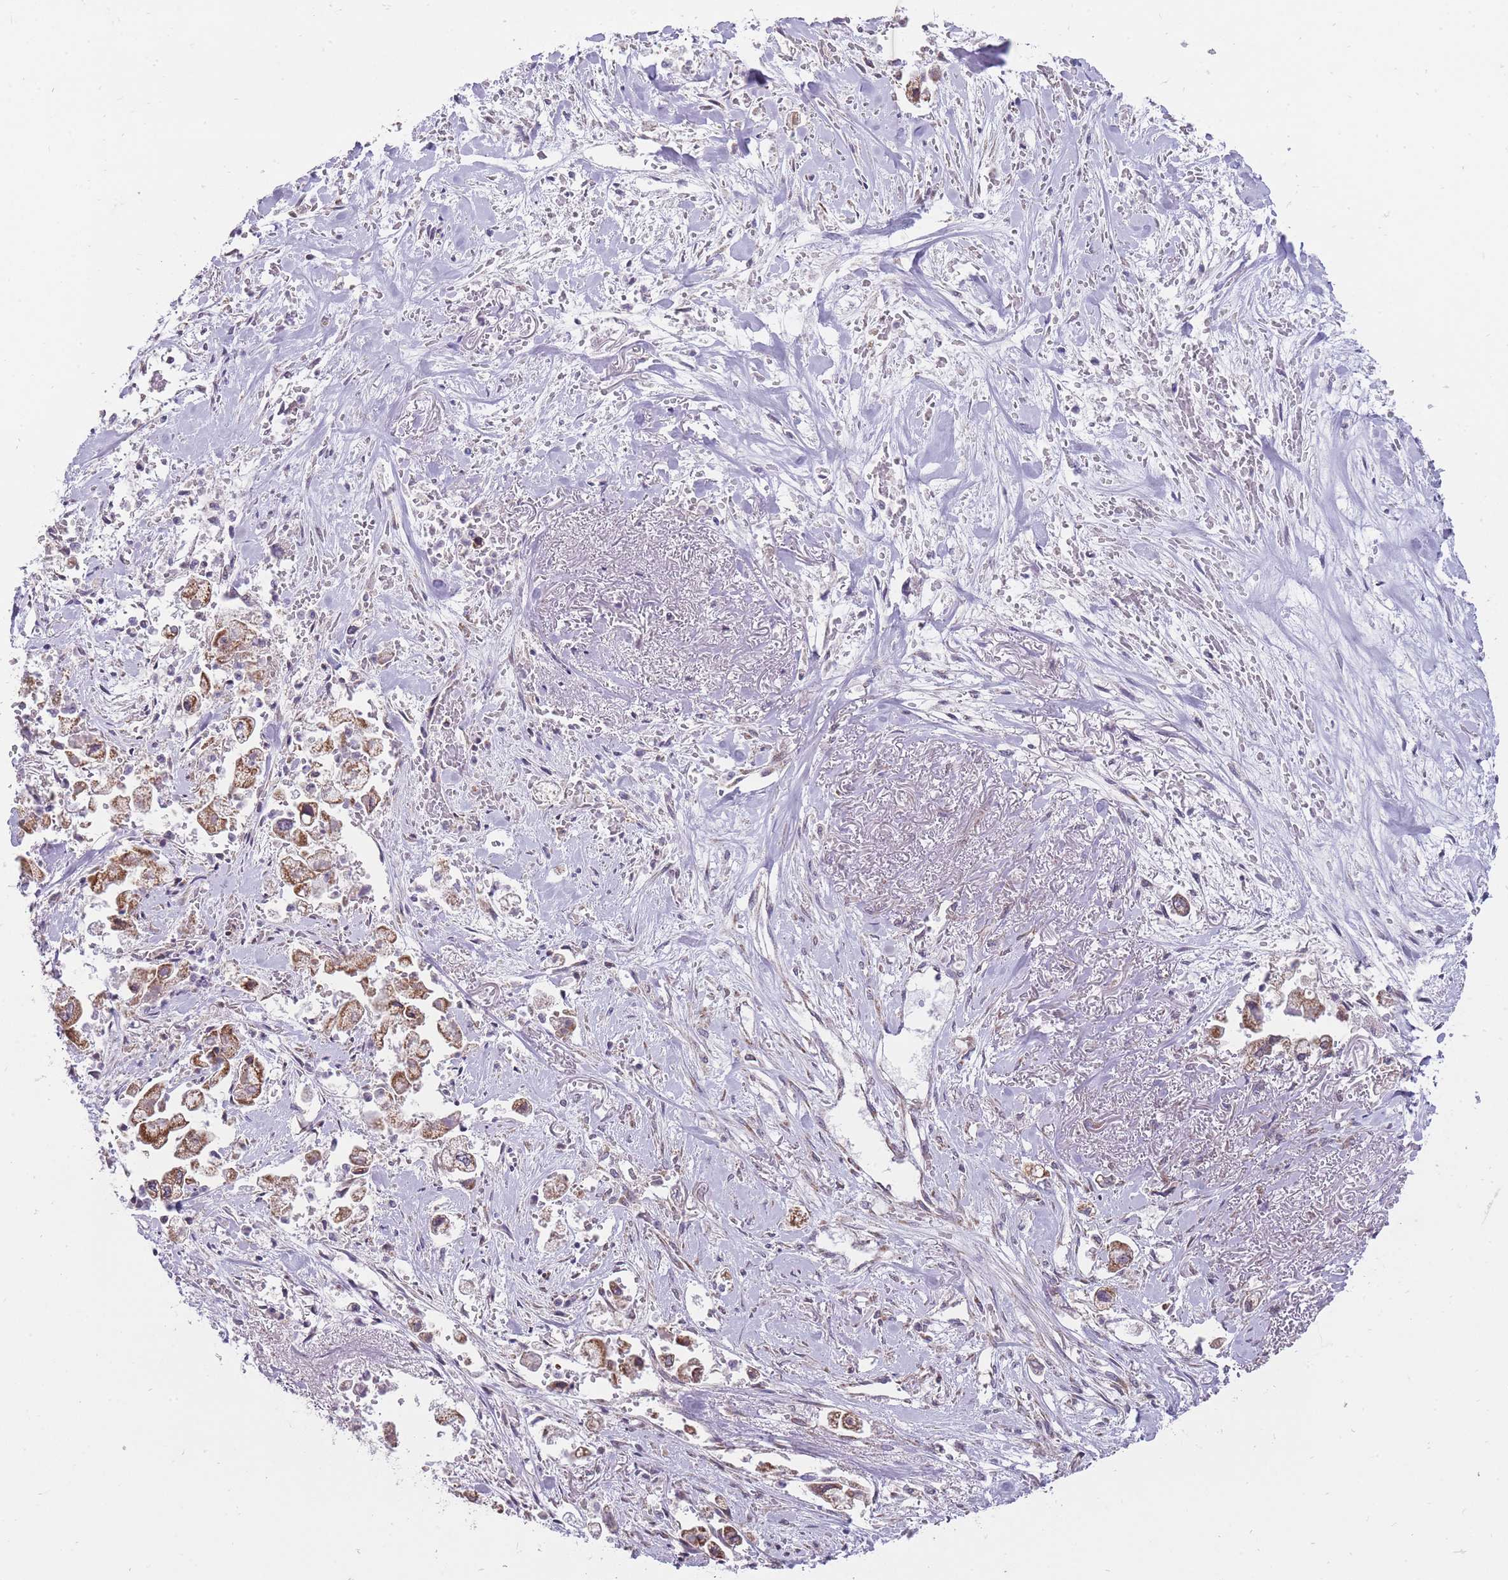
{"staining": {"intensity": "moderate", "quantity": ">75%", "location": "cytoplasmic/membranous"}, "tissue": "stomach cancer", "cell_type": "Tumor cells", "image_type": "cancer", "snomed": [{"axis": "morphology", "description": "Adenocarcinoma, NOS"}, {"axis": "topography", "description": "Stomach"}], "caption": "DAB (3,3'-diaminobenzidine) immunohistochemical staining of stomach cancer (adenocarcinoma) exhibits moderate cytoplasmic/membranous protein positivity in about >75% of tumor cells.", "gene": "NELL1", "patient": {"sex": "male", "age": 62}}